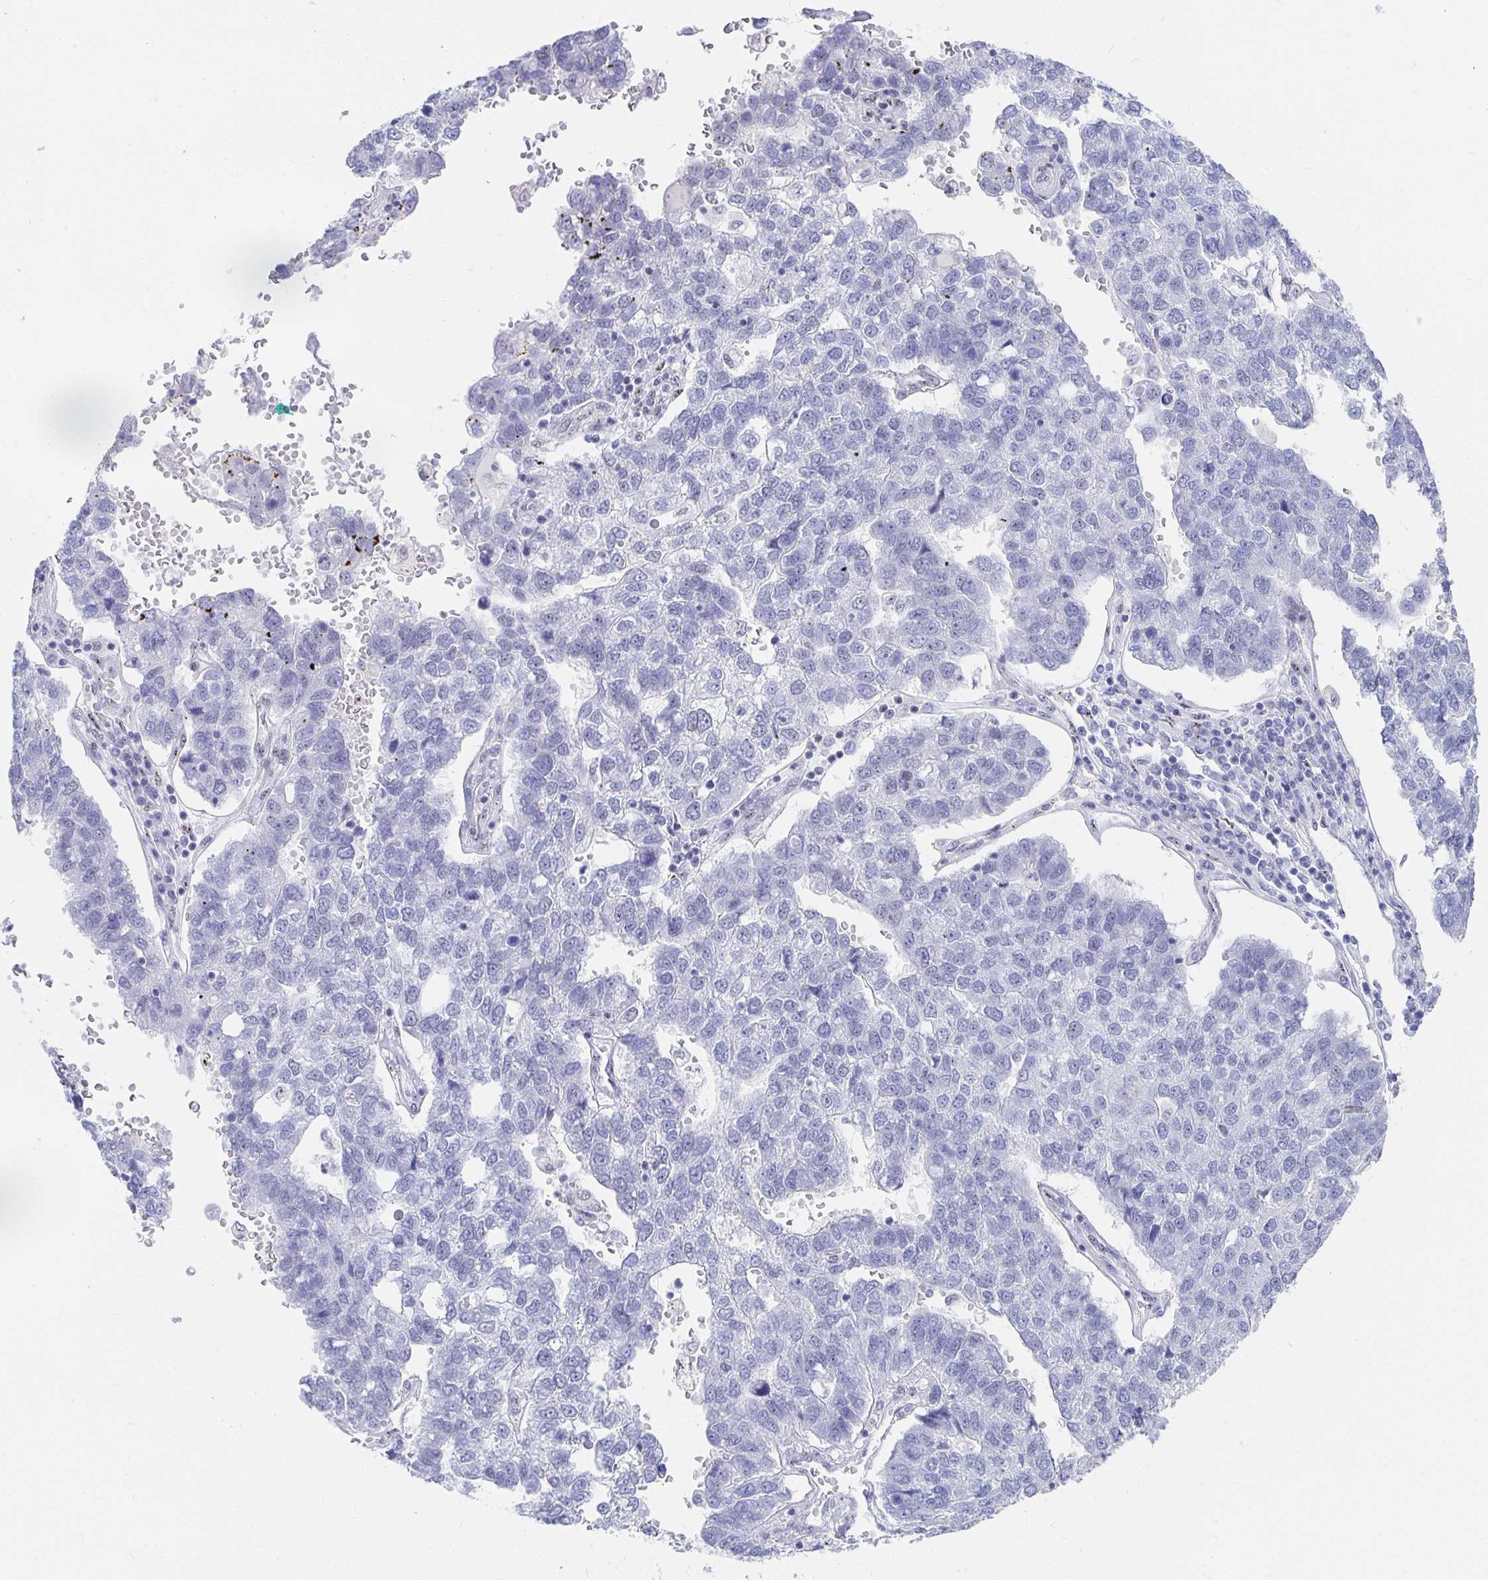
{"staining": {"intensity": "negative", "quantity": "none", "location": "none"}, "tissue": "pancreatic cancer", "cell_type": "Tumor cells", "image_type": "cancer", "snomed": [{"axis": "morphology", "description": "Adenocarcinoma, NOS"}, {"axis": "topography", "description": "Pancreas"}], "caption": "The photomicrograph demonstrates no staining of tumor cells in pancreatic cancer (adenocarcinoma).", "gene": "CLIC3", "patient": {"sex": "female", "age": 61}}